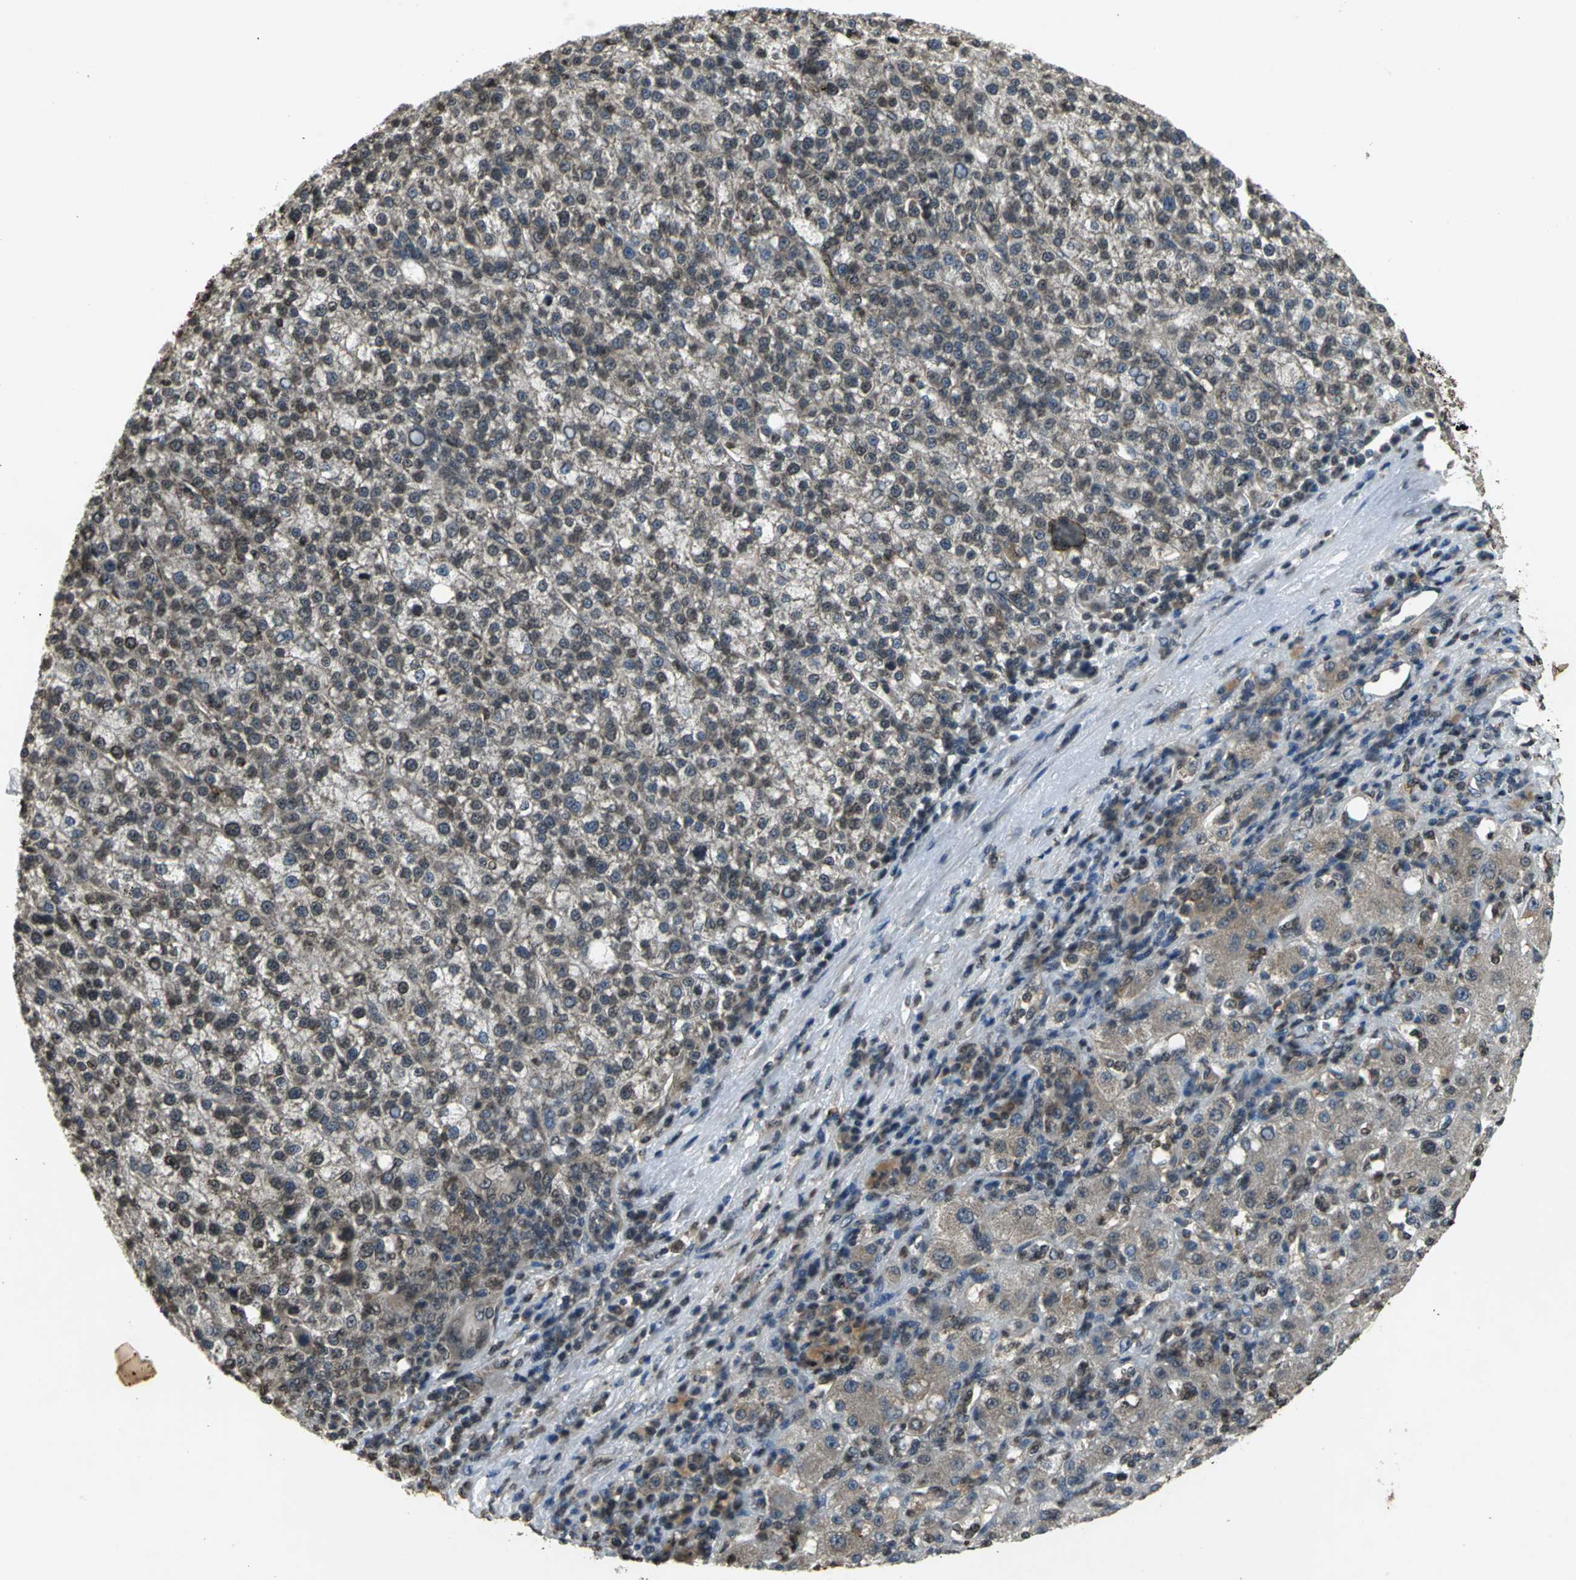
{"staining": {"intensity": "moderate", "quantity": ">75%", "location": "cytoplasmic/membranous,nuclear"}, "tissue": "liver cancer", "cell_type": "Tumor cells", "image_type": "cancer", "snomed": [{"axis": "morphology", "description": "Carcinoma, Hepatocellular, NOS"}, {"axis": "topography", "description": "Liver"}], "caption": "An immunohistochemistry (IHC) histopathology image of neoplastic tissue is shown. Protein staining in brown highlights moderate cytoplasmic/membranous and nuclear positivity in liver cancer (hepatocellular carcinoma) within tumor cells. (brown staining indicates protein expression, while blue staining denotes nuclei).", "gene": "AHR", "patient": {"sex": "female", "age": 58}}